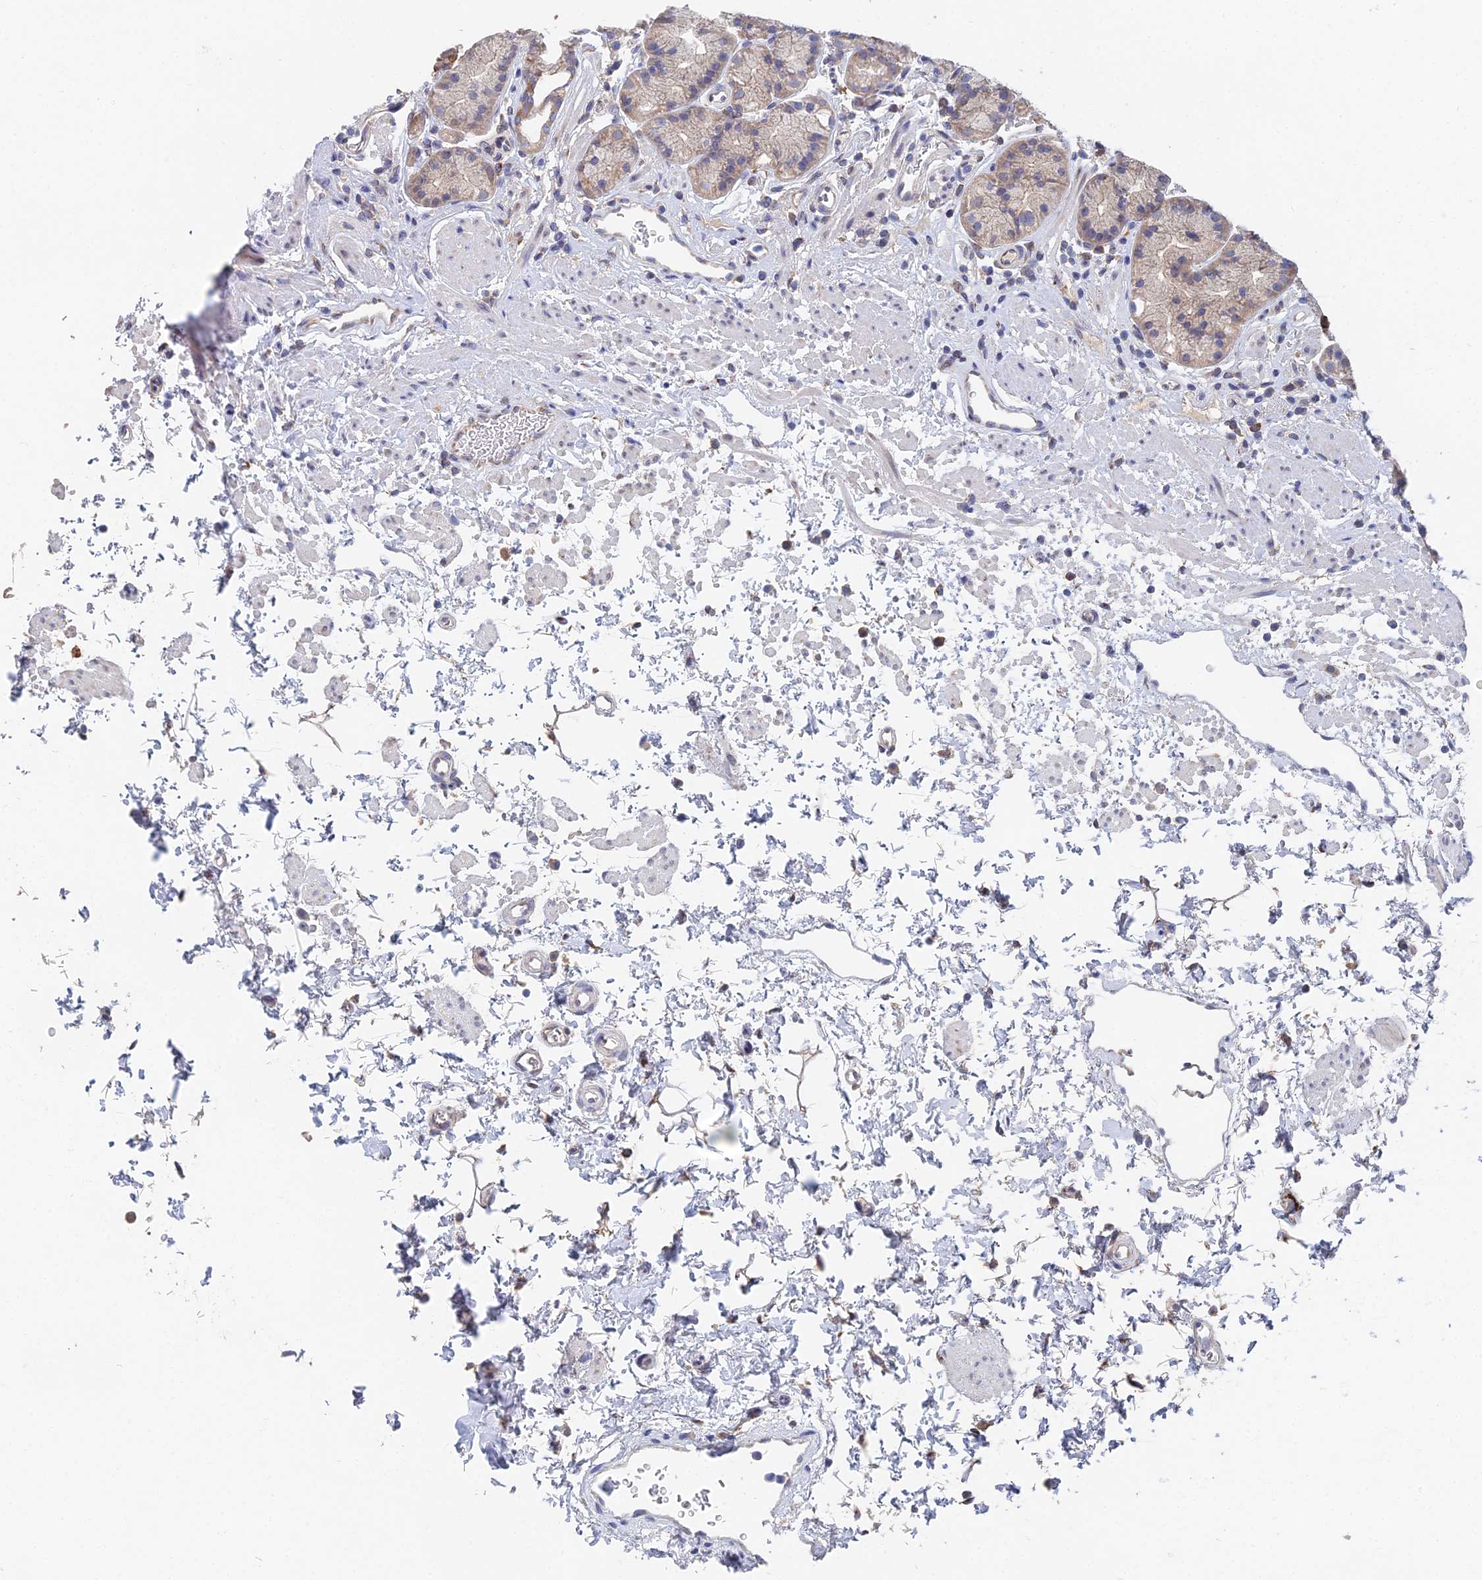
{"staining": {"intensity": "moderate", "quantity": "25%-75%", "location": "cytoplasmic/membranous"}, "tissue": "stomach", "cell_type": "Glandular cells", "image_type": "normal", "snomed": [{"axis": "morphology", "description": "Normal tissue, NOS"}, {"axis": "topography", "description": "Stomach"}], "caption": "Moderate cytoplasmic/membranous staining for a protein is present in approximately 25%-75% of glandular cells of normal stomach using immunohistochemistry (IHC).", "gene": "ELOF1", "patient": {"sex": "male", "age": 63}}